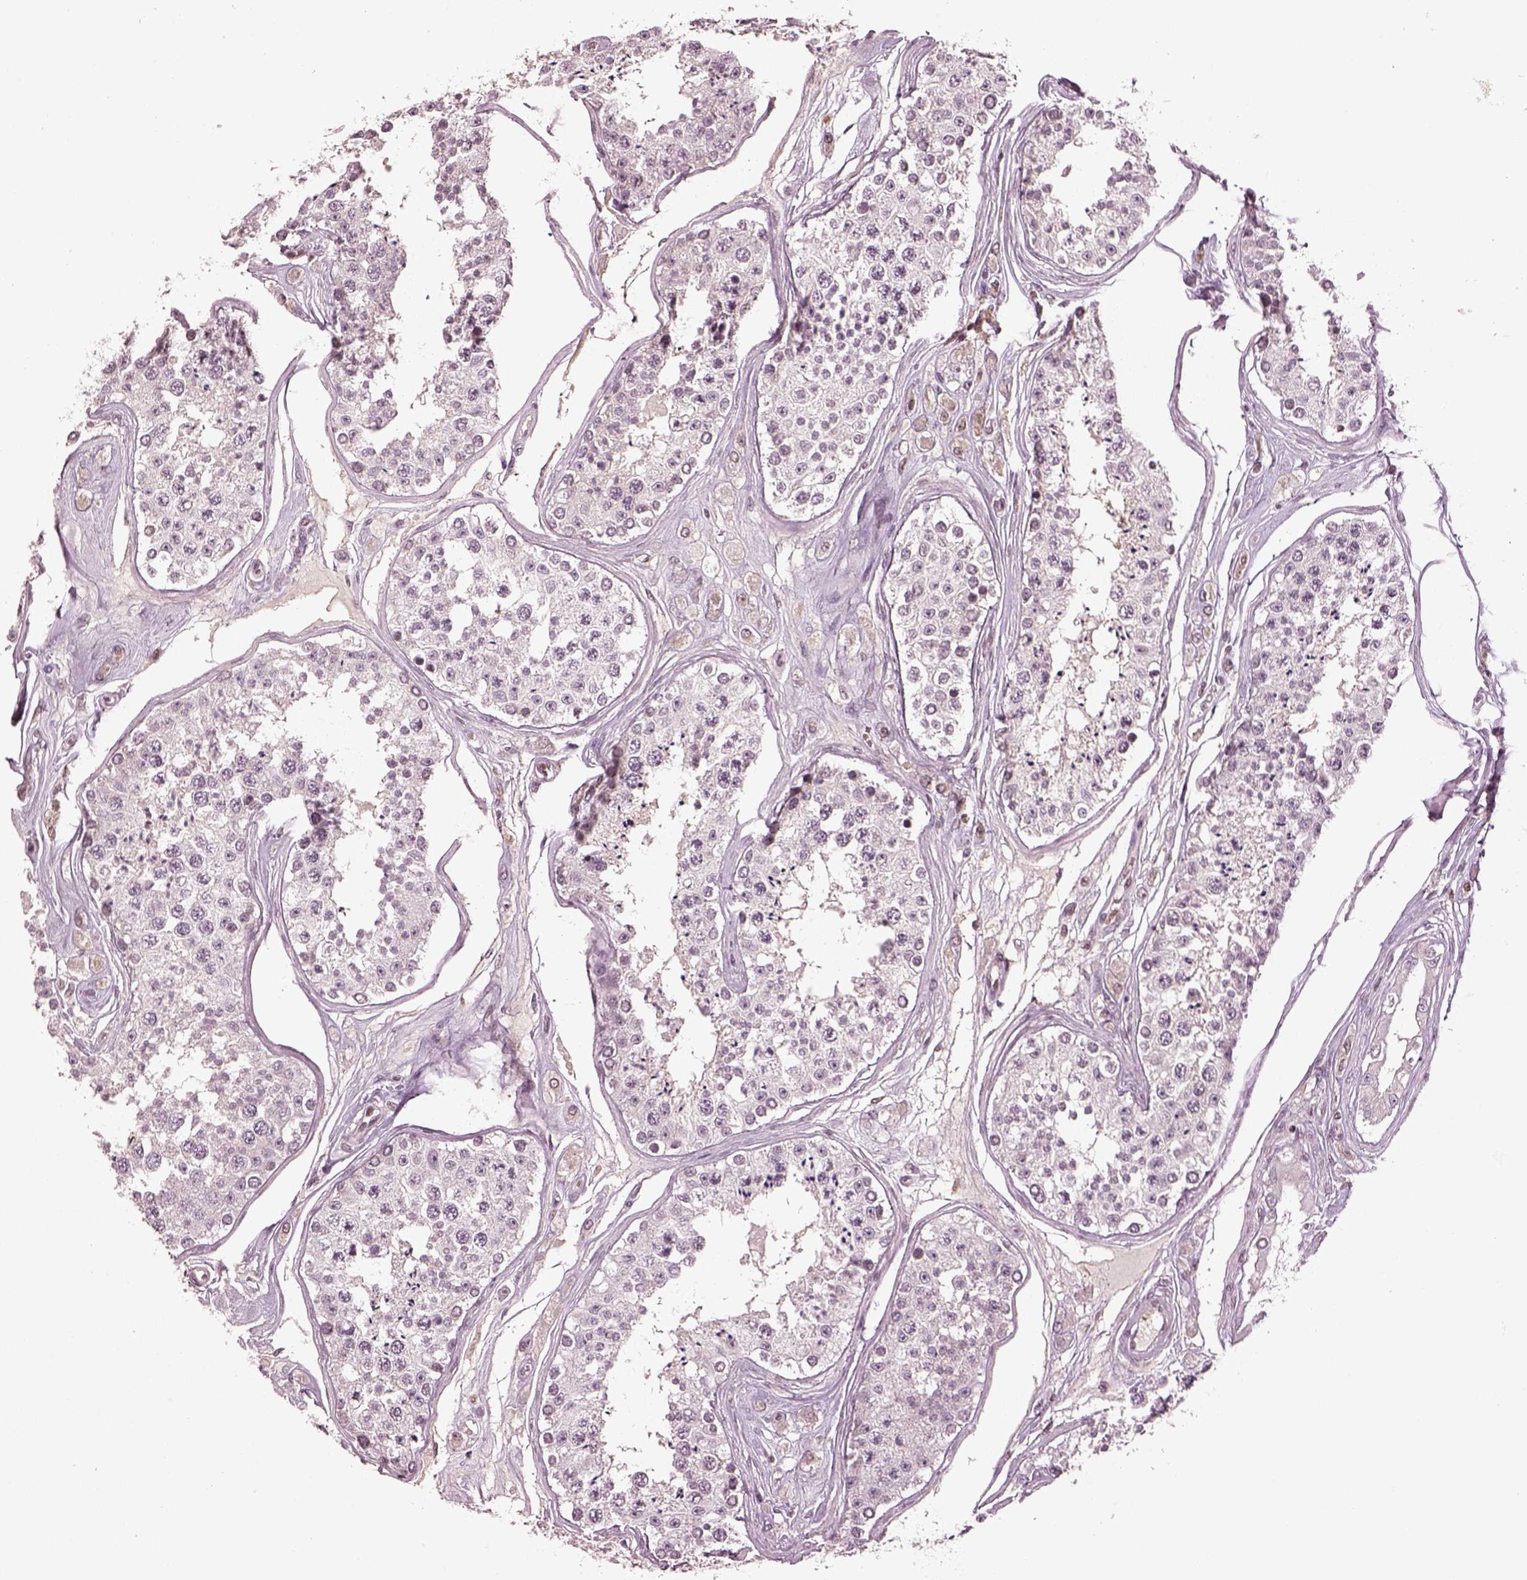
{"staining": {"intensity": "weak", "quantity": "<25%", "location": "nuclear"}, "tissue": "testis", "cell_type": "Cells in seminiferous ducts", "image_type": "normal", "snomed": [{"axis": "morphology", "description": "Normal tissue, NOS"}, {"axis": "topography", "description": "Testis"}], "caption": "DAB (3,3'-diaminobenzidine) immunohistochemical staining of benign human testis reveals no significant positivity in cells in seminiferous ducts.", "gene": "GRM4", "patient": {"sex": "male", "age": 25}}